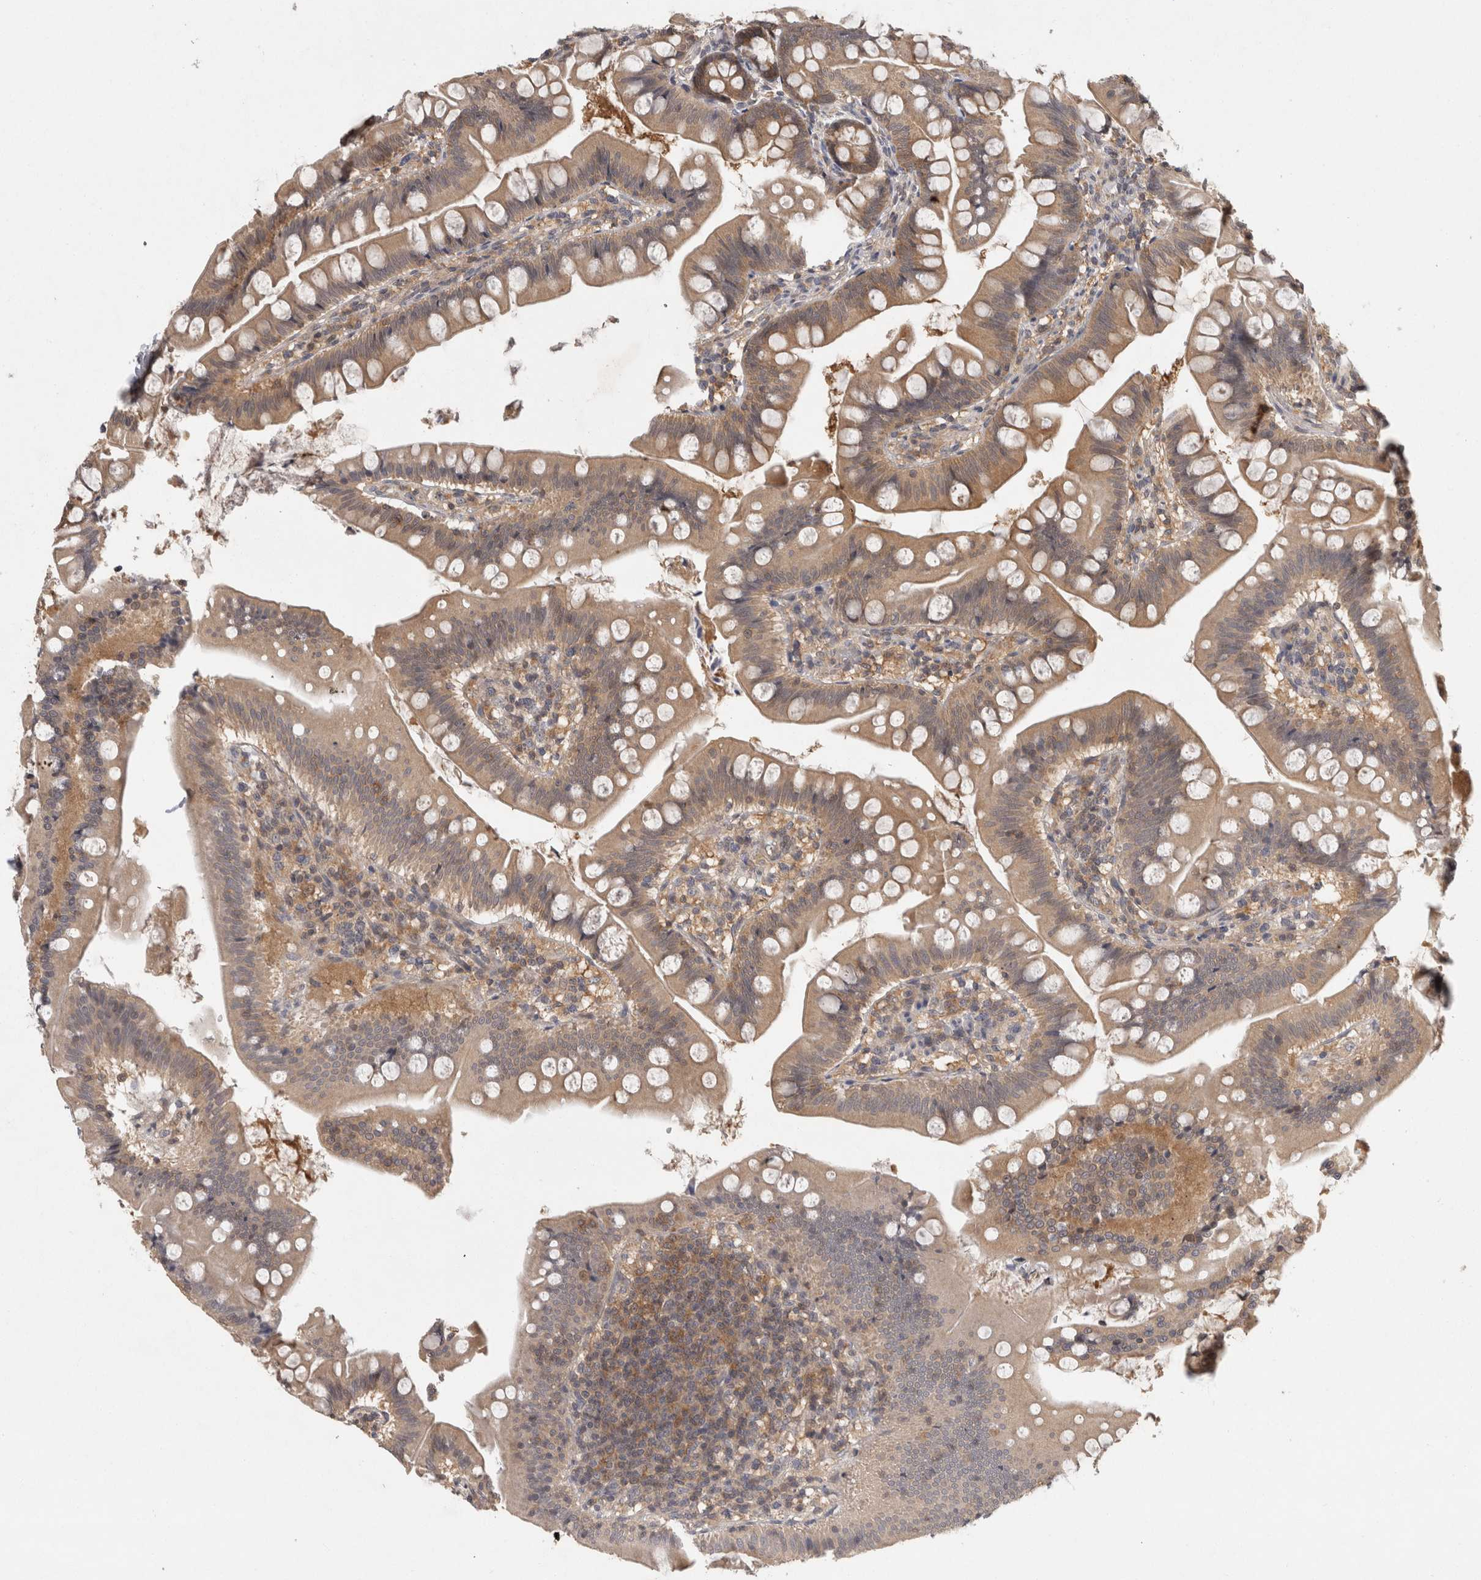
{"staining": {"intensity": "moderate", "quantity": ">75%", "location": "cytoplasmic/membranous"}, "tissue": "small intestine", "cell_type": "Glandular cells", "image_type": "normal", "snomed": [{"axis": "morphology", "description": "Normal tissue, NOS"}, {"axis": "topography", "description": "Small intestine"}], "caption": "Immunohistochemical staining of benign small intestine displays medium levels of moderate cytoplasmic/membranous positivity in about >75% of glandular cells.", "gene": "ACAT2", "patient": {"sex": "male", "age": 7}}